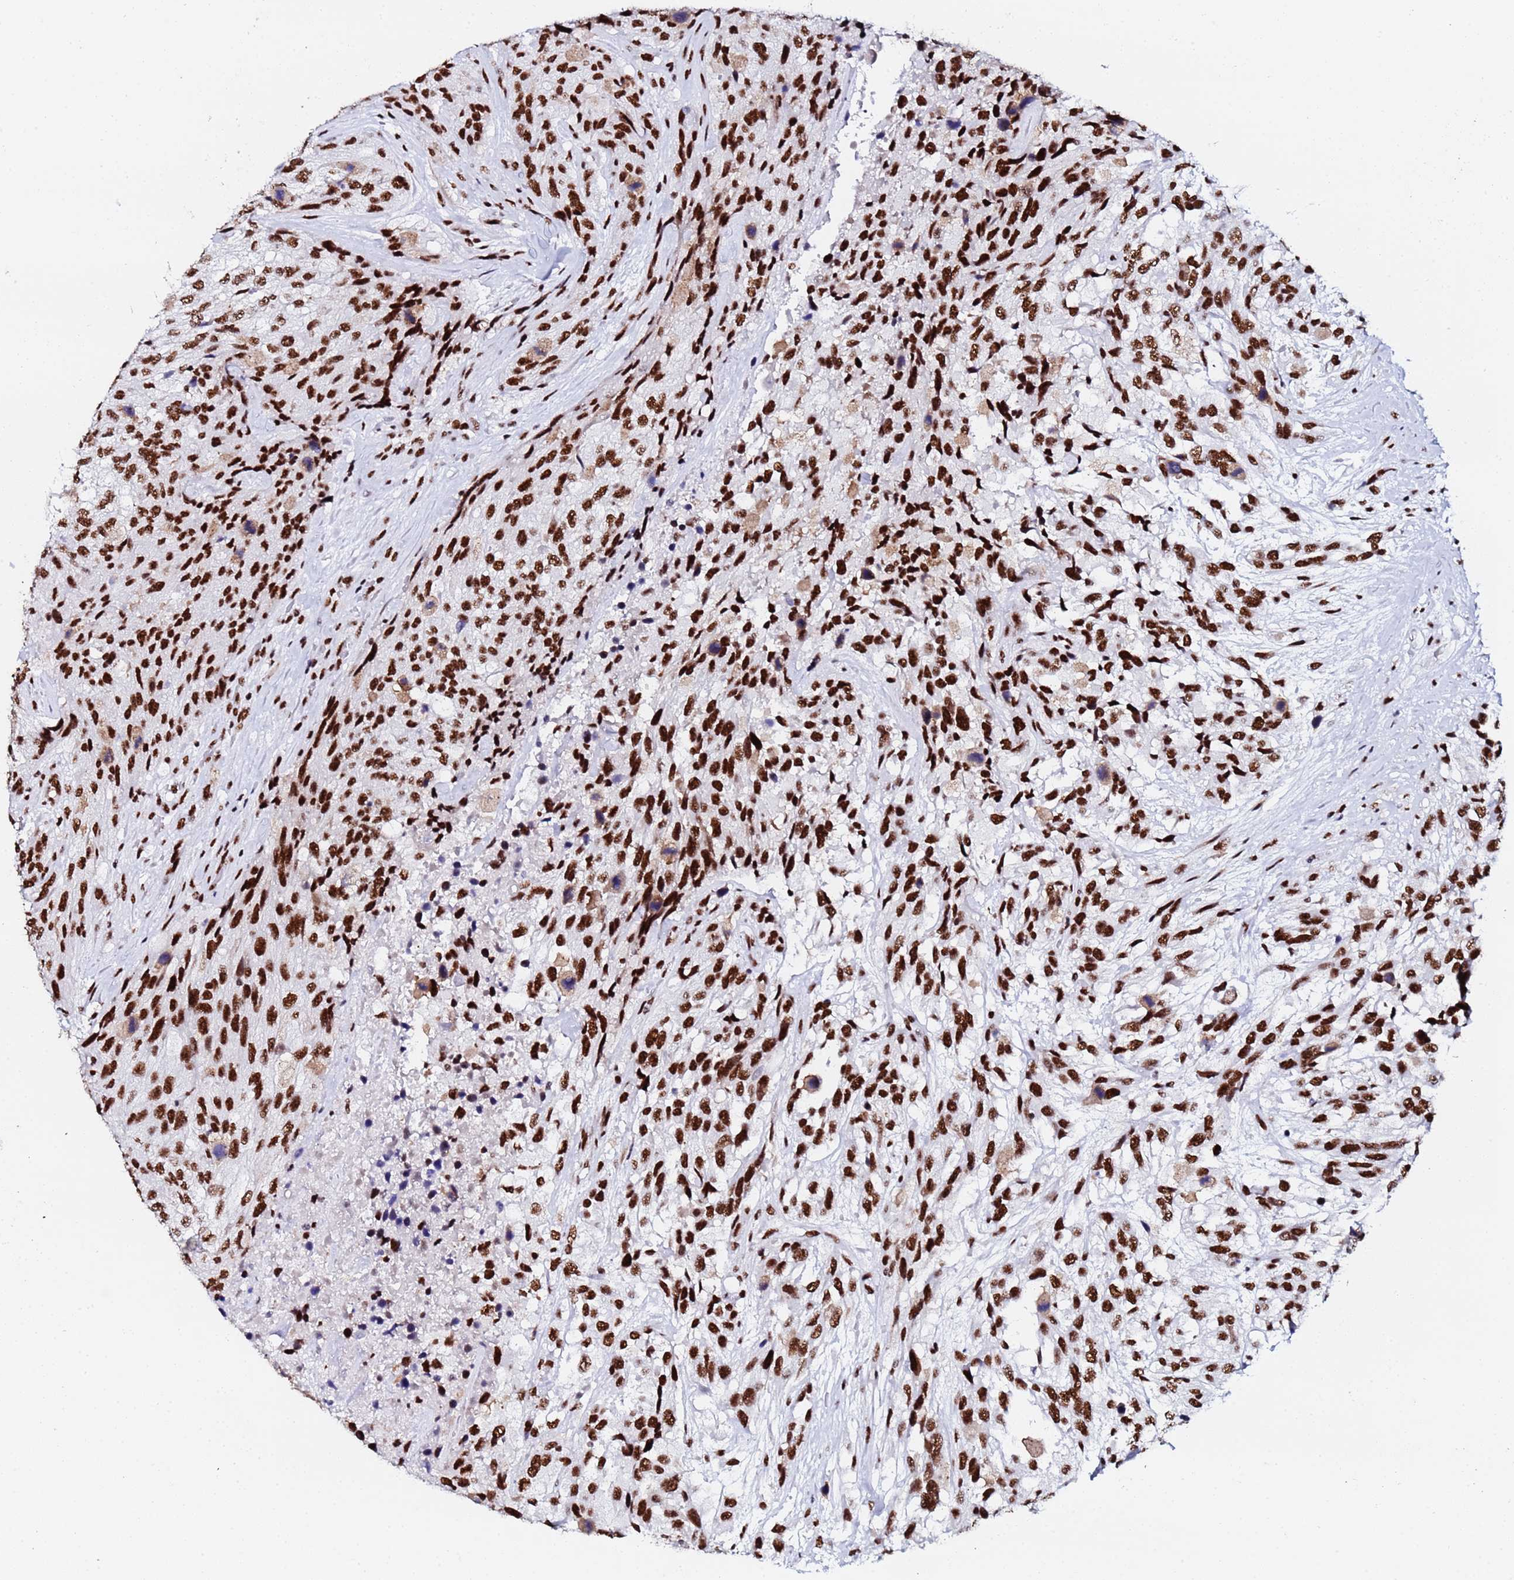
{"staining": {"intensity": "strong", "quantity": ">75%", "location": "nuclear"}, "tissue": "urothelial cancer", "cell_type": "Tumor cells", "image_type": "cancer", "snomed": [{"axis": "morphology", "description": "Urothelial carcinoma, High grade"}, {"axis": "topography", "description": "Urinary bladder"}], "caption": "Immunohistochemistry photomicrograph of neoplastic tissue: urothelial carcinoma (high-grade) stained using IHC displays high levels of strong protein expression localized specifically in the nuclear of tumor cells, appearing as a nuclear brown color.", "gene": "SNRPA1", "patient": {"sex": "female", "age": 70}}